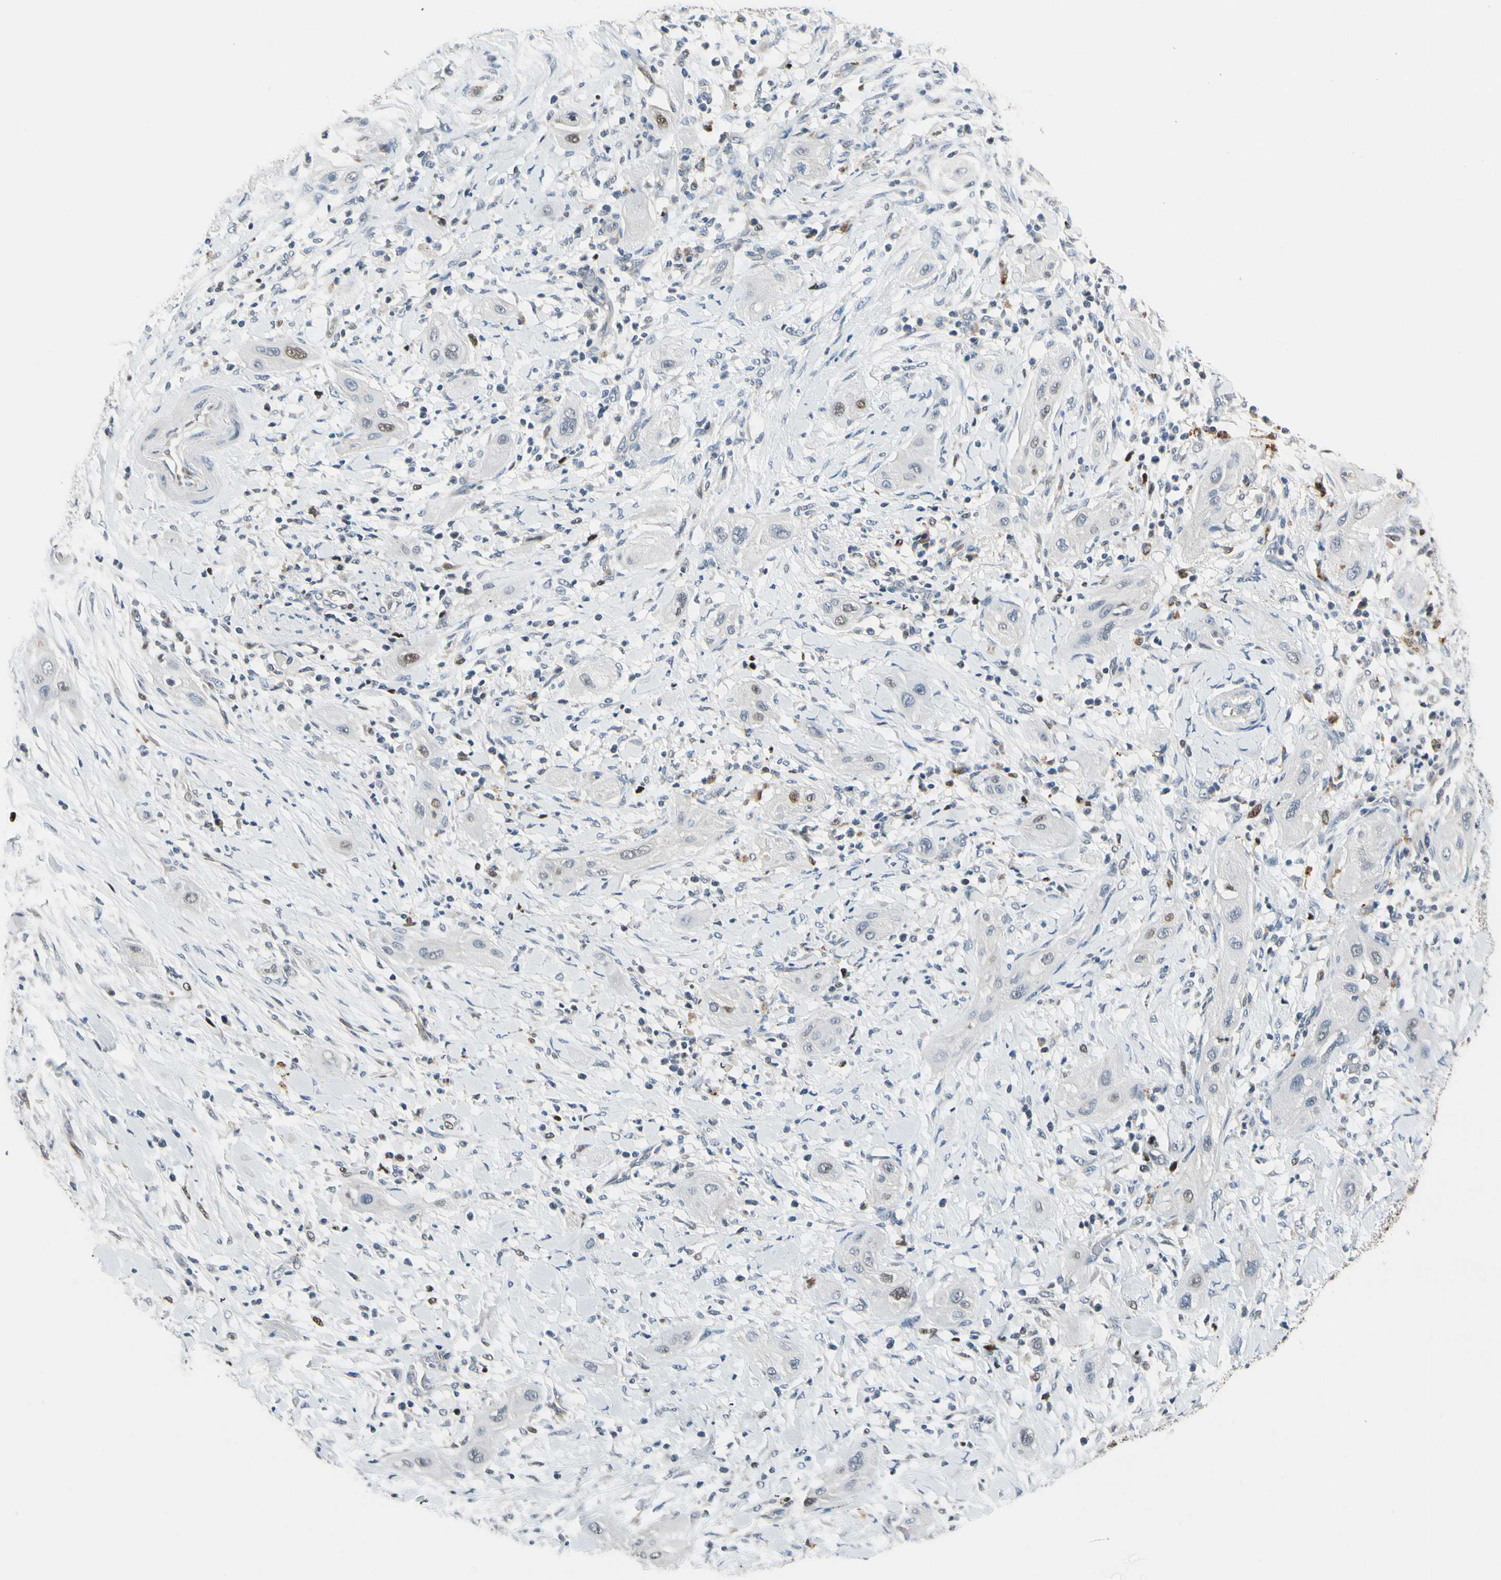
{"staining": {"intensity": "moderate", "quantity": "<25%", "location": "nuclear"}, "tissue": "lung cancer", "cell_type": "Tumor cells", "image_type": "cancer", "snomed": [{"axis": "morphology", "description": "Squamous cell carcinoma, NOS"}, {"axis": "topography", "description": "Lung"}], "caption": "Moderate nuclear staining for a protein is present in about <25% of tumor cells of lung squamous cell carcinoma using immunohistochemistry (IHC).", "gene": "ZKSCAN4", "patient": {"sex": "female", "age": 47}}